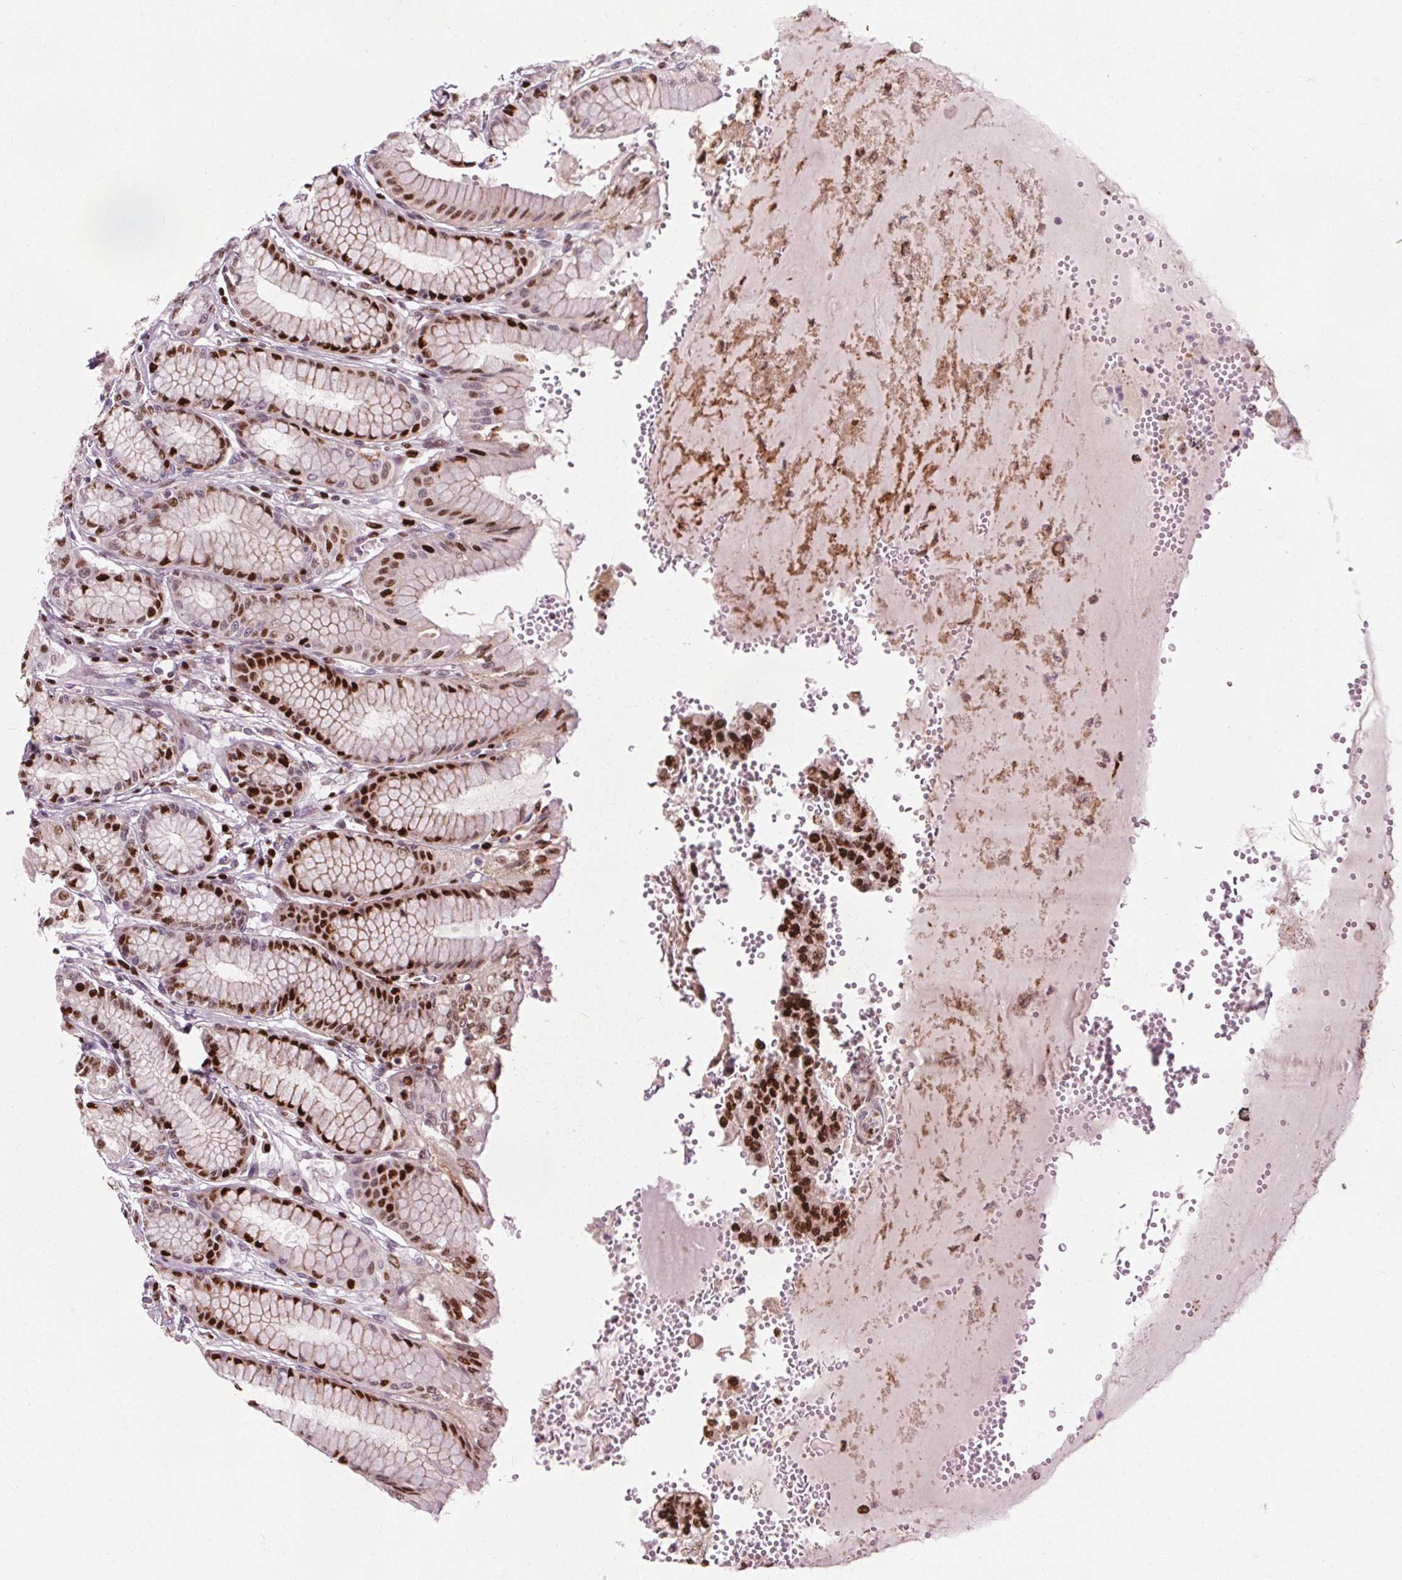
{"staining": {"intensity": "strong", "quantity": "25%-75%", "location": "nuclear"}, "tissue": "stomach", "cell_type": "Glandular cells", "image_type": "normal", "snomed": [{"axis": "morphology", "description": "Normal tissue, NOS"}, {"axis": "topography", "description": "Stomach"}, {"axis": "topography", "description": "Stomach, lower"}], "caption": "Immunohistochemistry photomicrograph of normal human stomach stained for a protein (brown), which demonstrates high levels of strong nuclear positivity in approximately 25%-75% of glandular cells.", "gene": "CEBPA", "patient": {"sex": "male", "age": 76}}